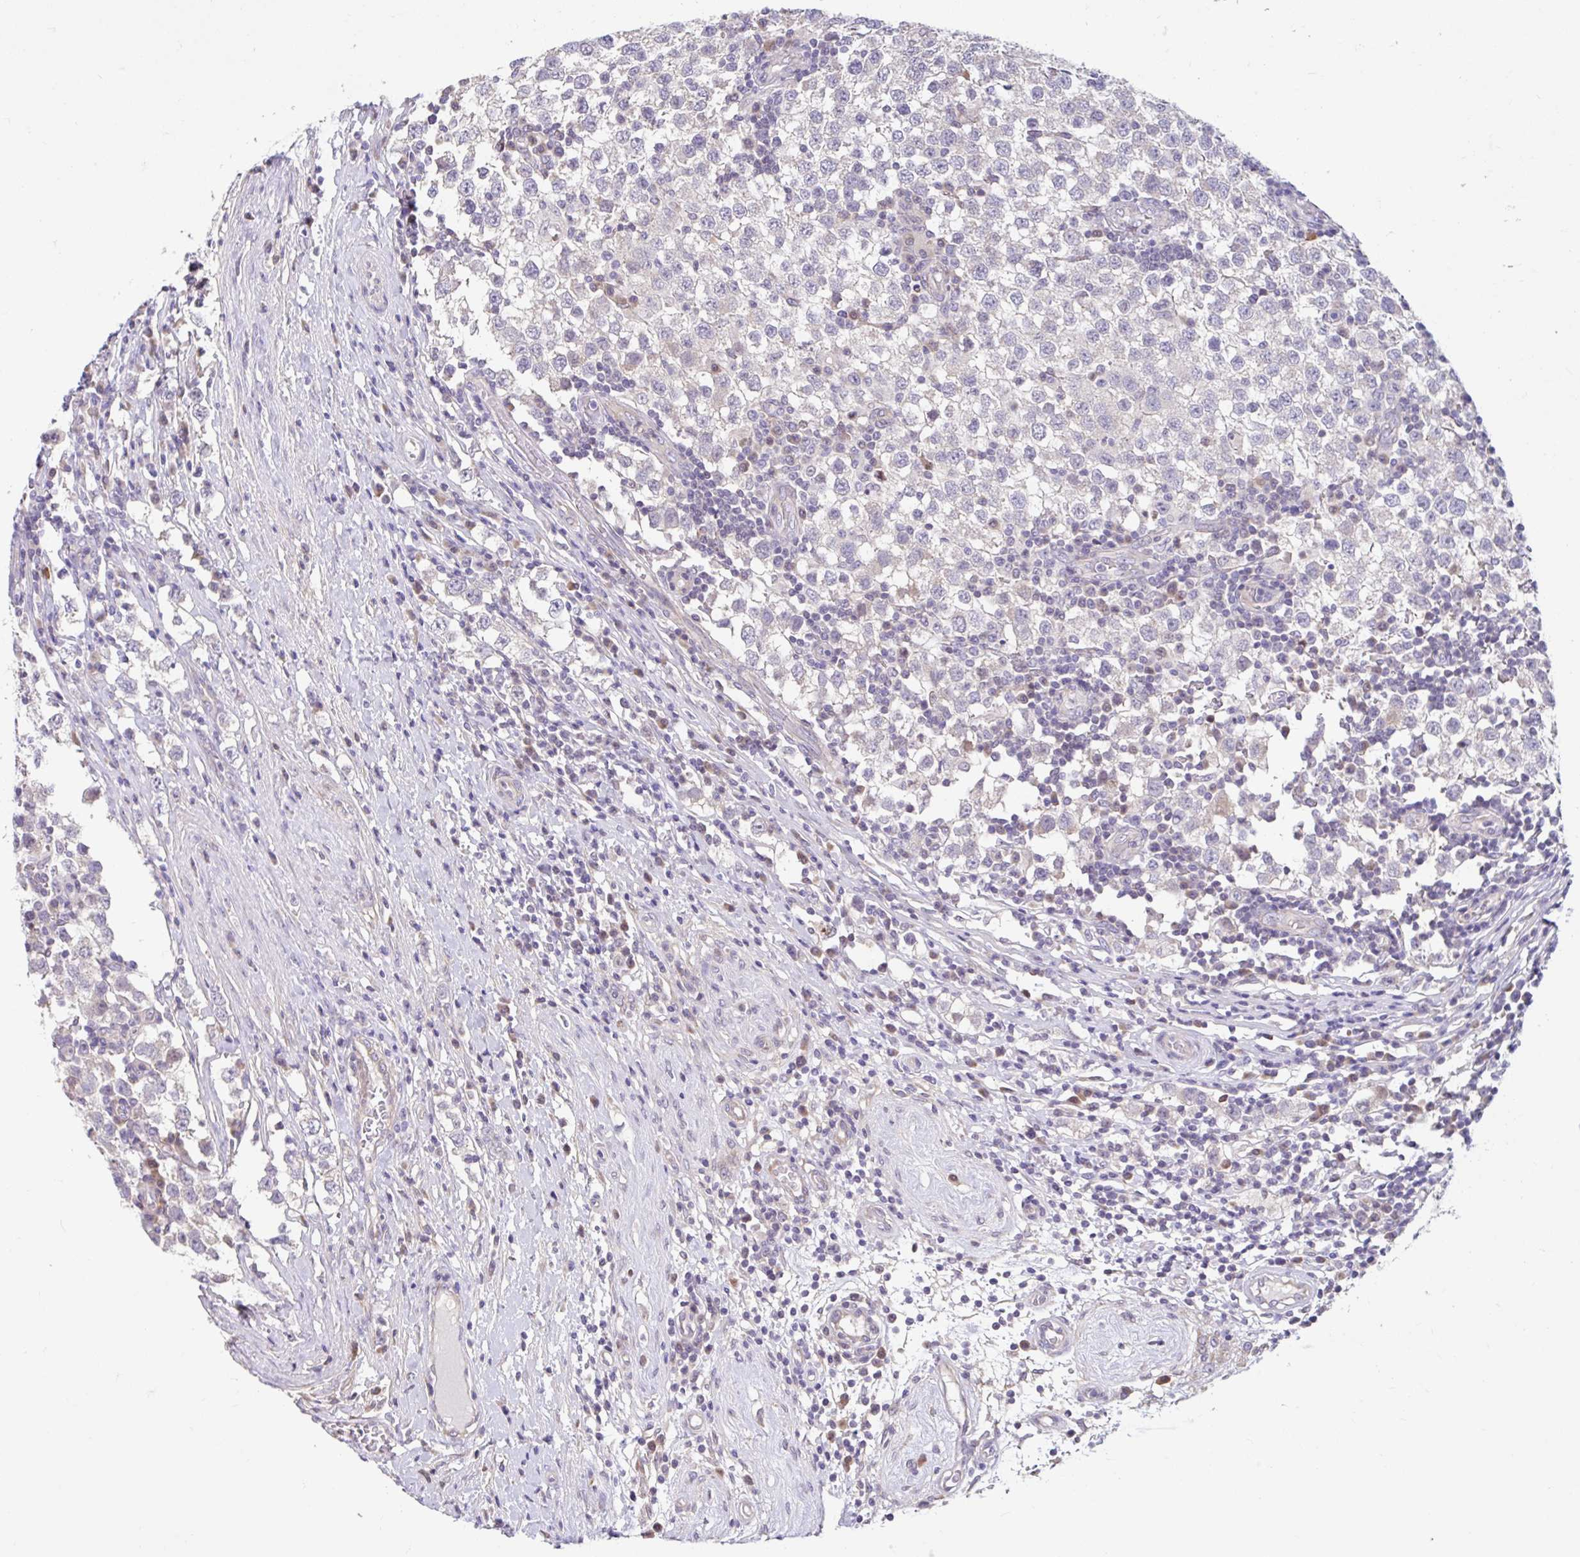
{"staining": {"intensity": "negative", "quantity": "none", "location": "none"}, "tissue": "testis cancer", "cell_type": "Tumor cells", "image_type": "cancer", "snomed": [{"axis": "morphology", "description": "Seminoma, NOS"}, {"axis": "topography", "description": "Testis"}], "caption": "Immunohistochemical staining of human testis seminoma reveals no significant expression in tumor cells.", "gene": "NT5C1B", "patient": {"sex": "male", "age": 34}}